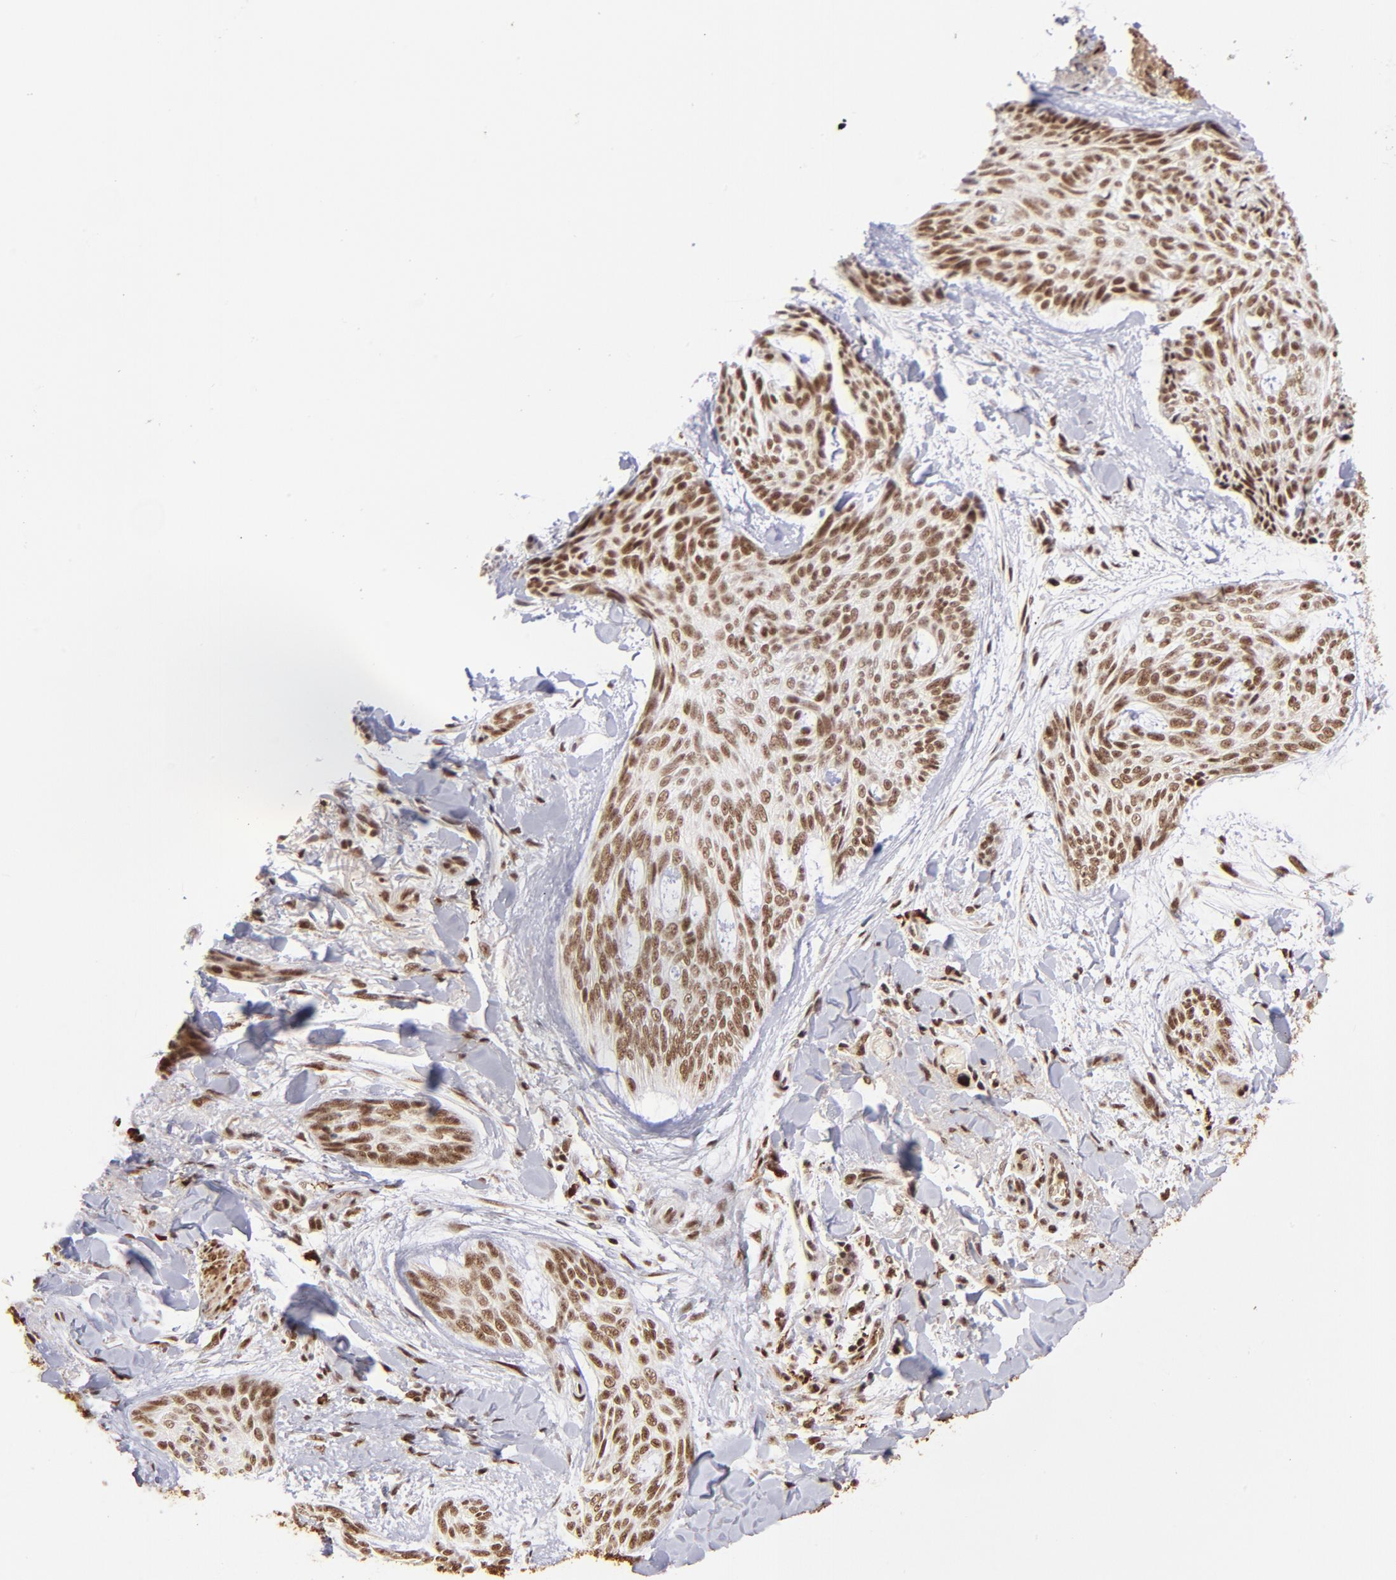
{"staining": {"intensity": "moderate", "quantity": ">75%", "location": "nuclear"}, "tissue": "skin cancer", "cell_type": "Tumor cells", "image_type": "cancer", "snomed": [{"axis": "morphology", "description": "Normal tissue, NOS"}, {"axis": "morphology", "description": "Basal cell carcinoma"}, {"axis": "topography", "description": "Skin"}], "caption": "Tumor cells display medium levels of moderate nuclear expression in approximately >75% of cells in skin basal cell carcinoma. Immunohistochemistry (ihc) stains the protein in brown and the nuclei are stained blue.", "gene": "ZFX", "patient": {"sex": "female", "age": 71}}